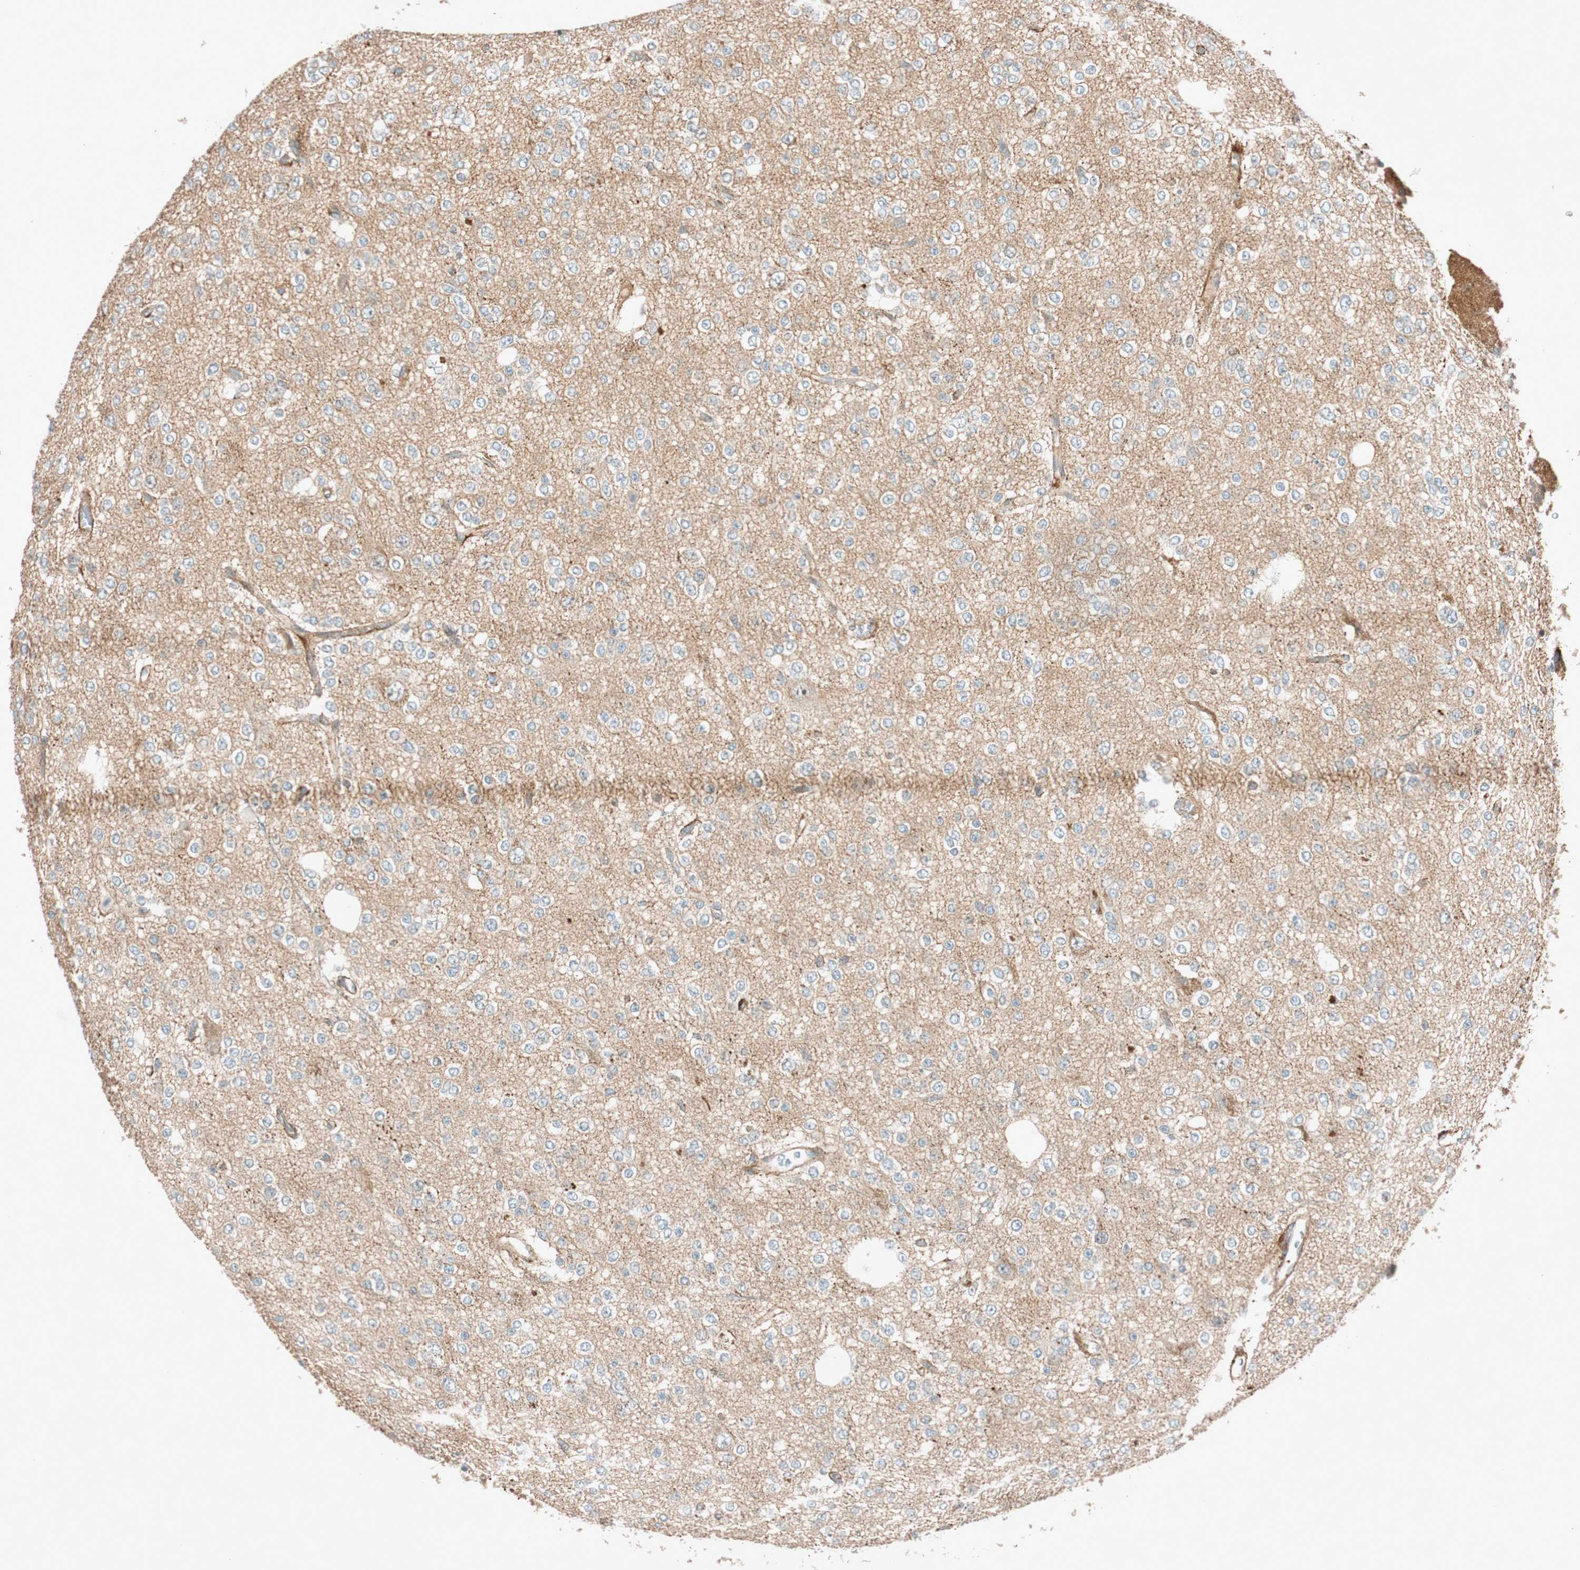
{"staining": {"intensity": "negative", "quantity": "none", "location": "none"}, "tissue": "glioma", "cell_type": "Tumor cells", "image_type": "cancer", "snomed": [{"axis": "morphology", "description": "Glioma, malignant, Low grade"}, {"axis": "topography", "description": "Brain"}], "caption": "DAB immunohistochemical staining of malignant low-grade glioma displays no significant positivity in tumor cells. (DAB immunohistochemistry visualized using brightfield microscopy, high magnification).", "gene": "EPHA6", "patient": {"sex": "male", "age": 38}}